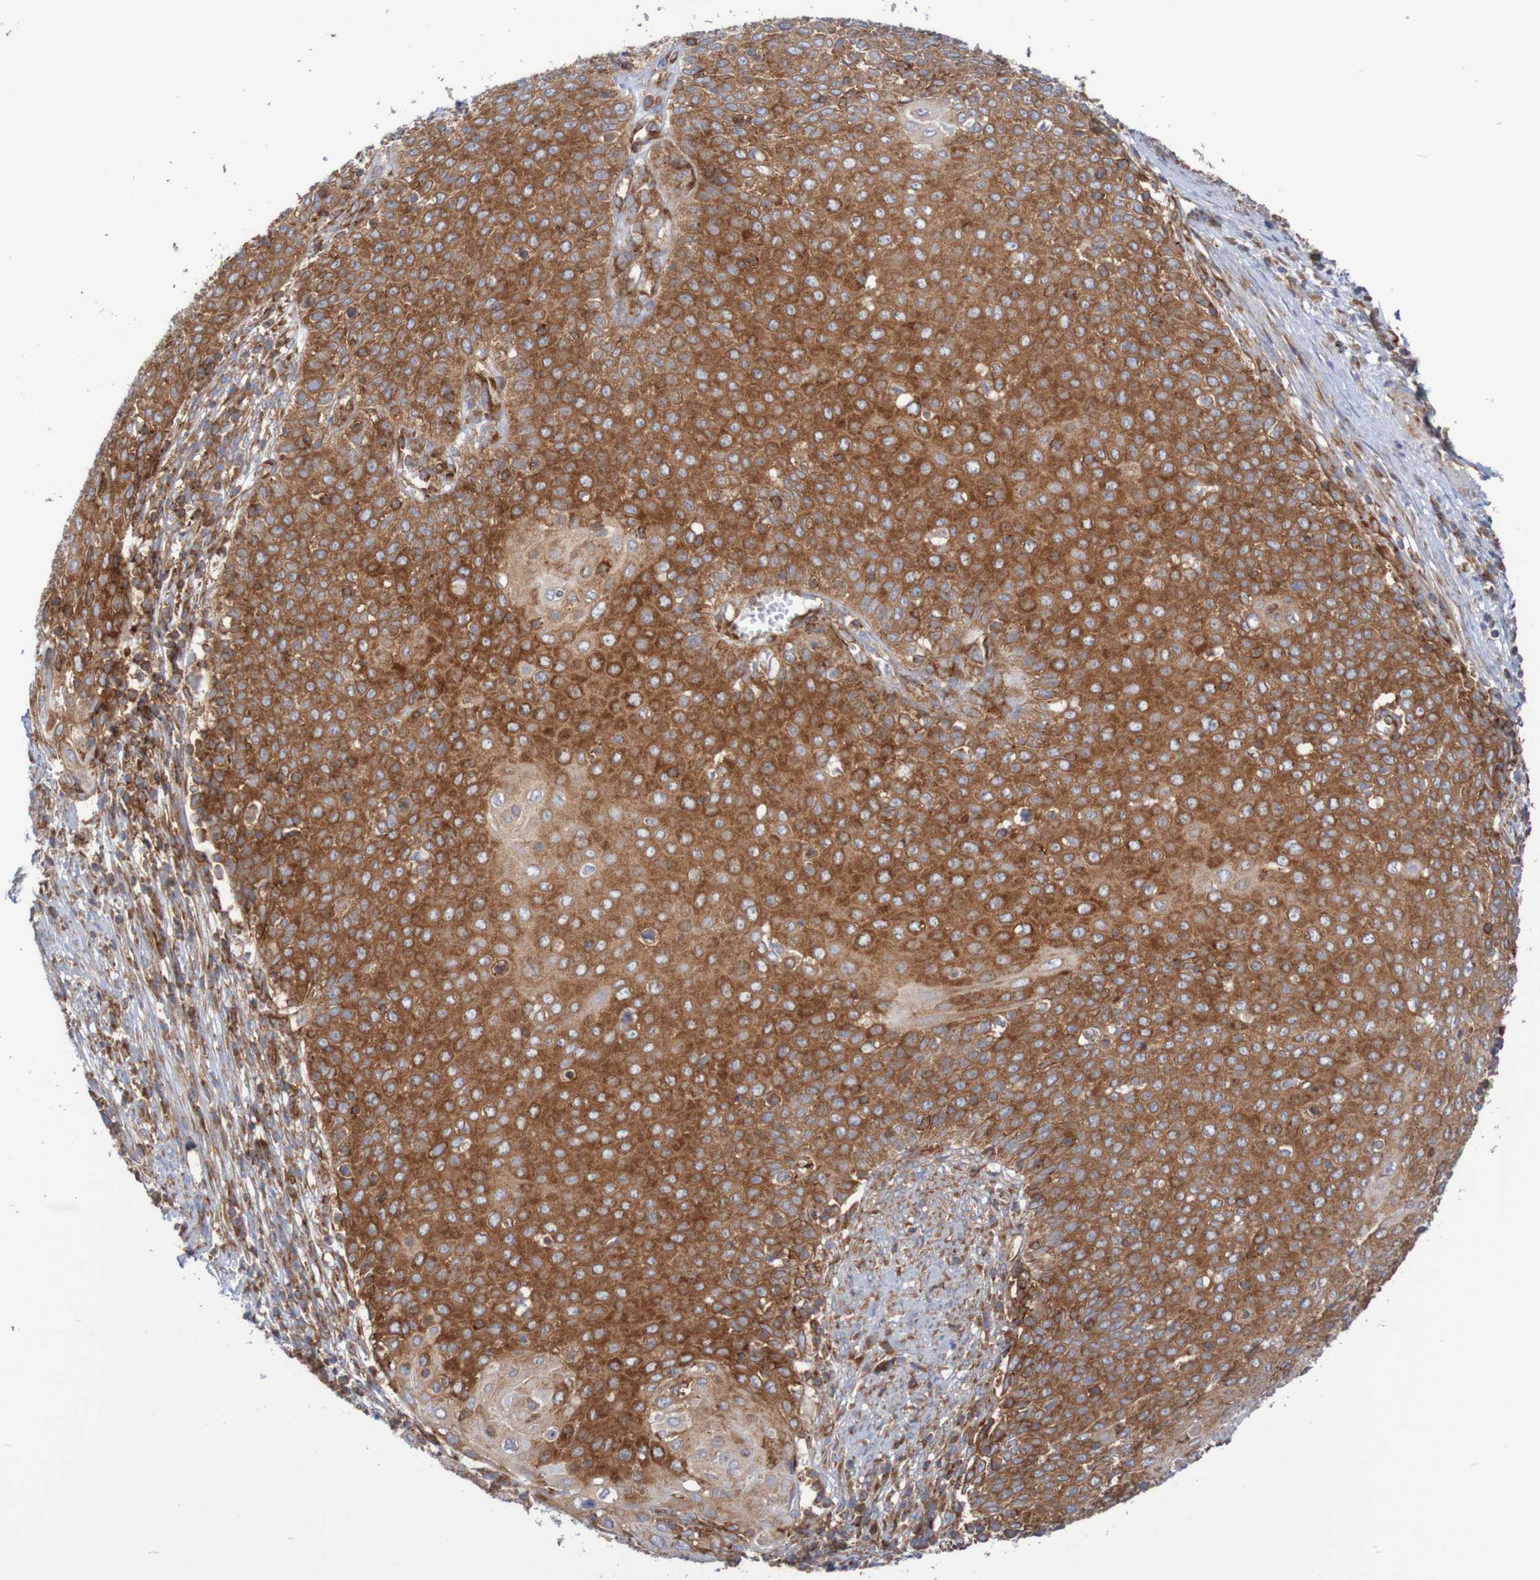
{"staining": {"intensity": "strong", "quantity": ">75%", "location": "cytoplasmic/membranous"}, "tissue": "cervical cancer", "cell_type": "Tumor cells", "image_type": "cancer", "snomed": [{"axis": "morphology", "description": "Squamous cell carcinoma, NOS"}, {"axis": "topography", "description": "Cervix"}], "caption": "There is high levels of strong cytoplasmic/membranous staining in tumor cells of cervical squamous cell carcinoma, as demonstrated by immunohistochemical staining (brown color).", "gene": "FXR2", "patient": {"sex": "female", "age": 39}}